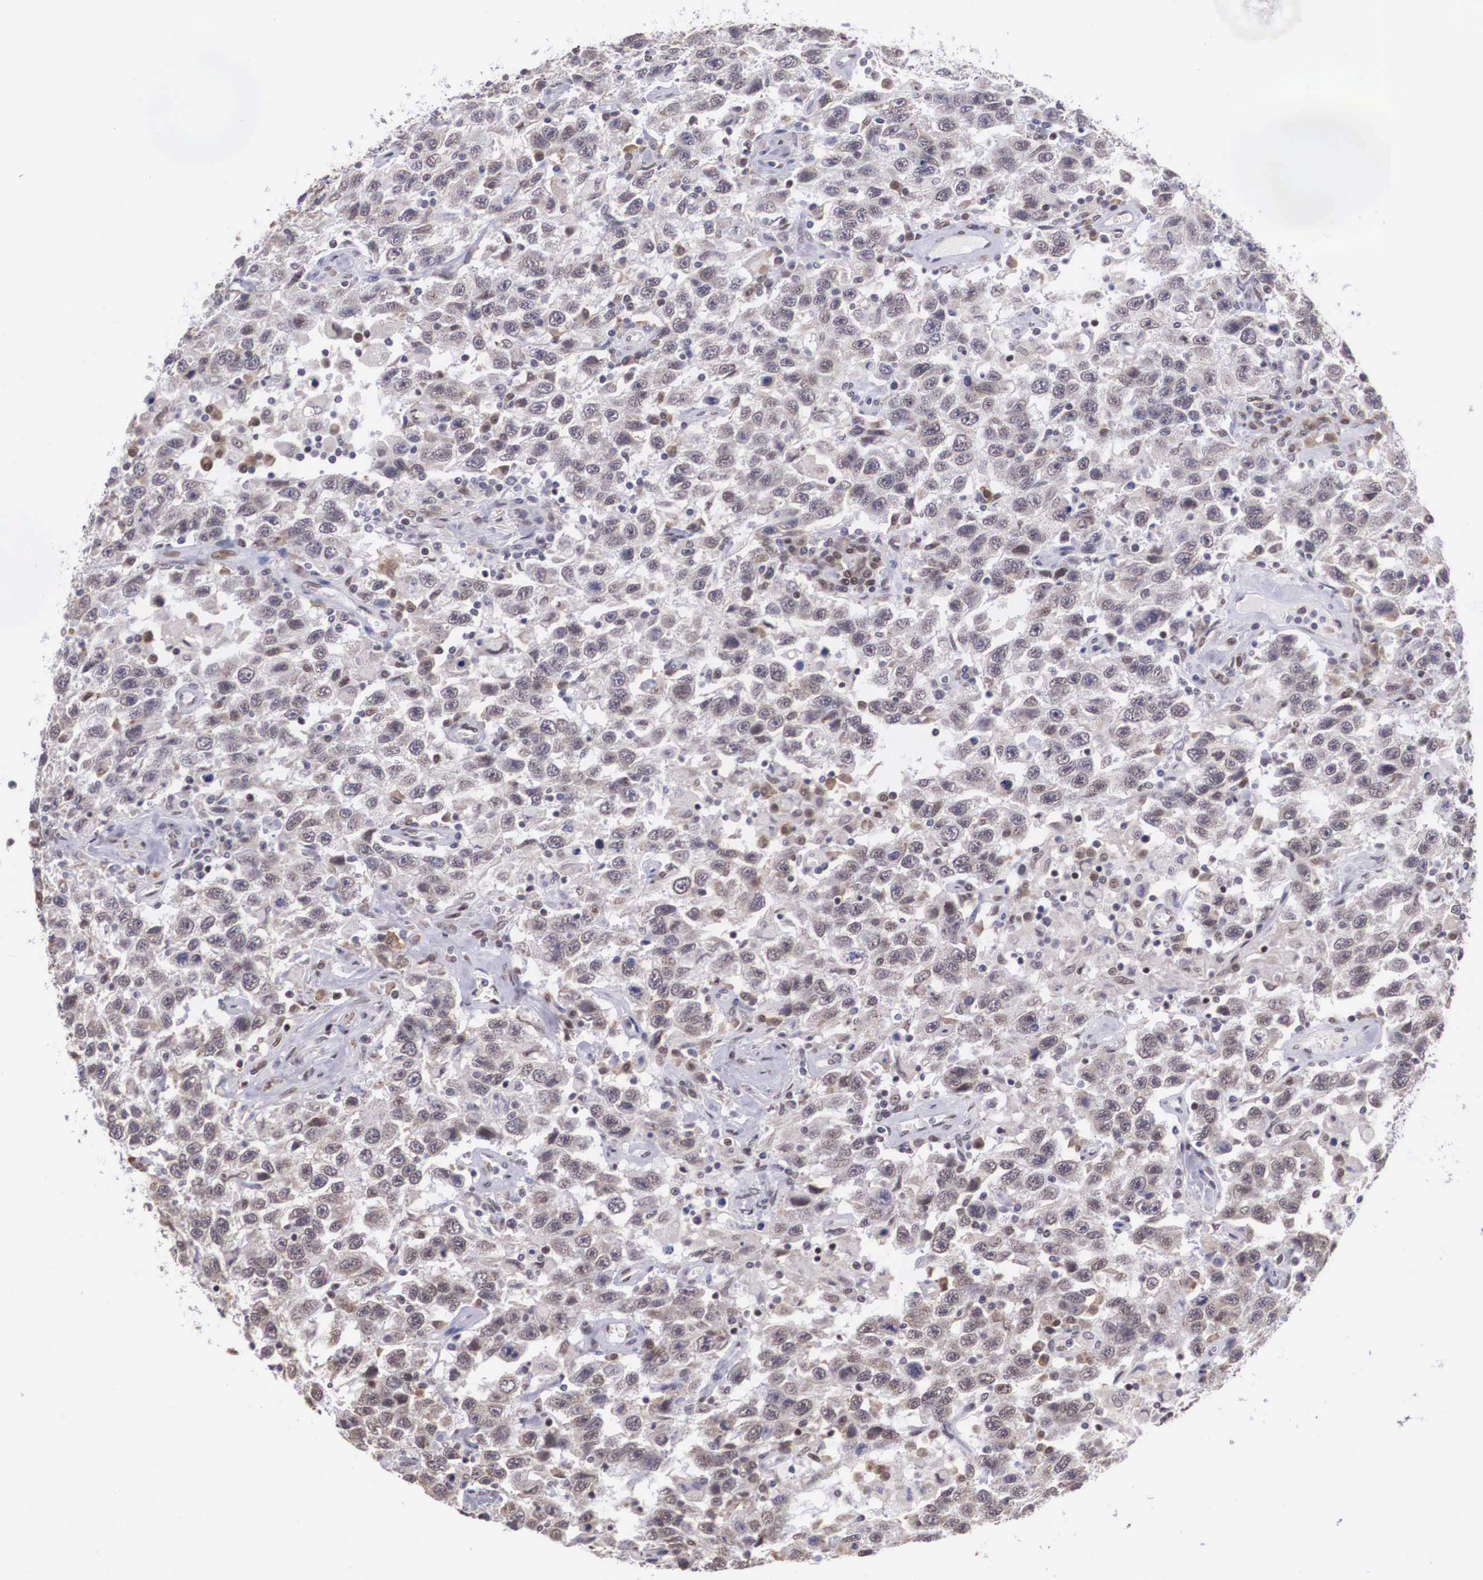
{"staining": {"intensity": "weak", "quantity": "<25%", "location": "cytoplasmic/membranous"}, "tissue": "testis cancer", "cell_type": "Tumor cells", "image_type": "cancer", "snomed": [{"axis": "morphology", "description": "Seminoma, NOS"}, {"axis": "topography", "description": "Testis"}], "caption": "This is an immunohistochemistry histopathology image of seminoma (testis). There is no staining in tumor cells.", "gene": "SLC25A21", "patient": {"sex": "male", "age": 41}}